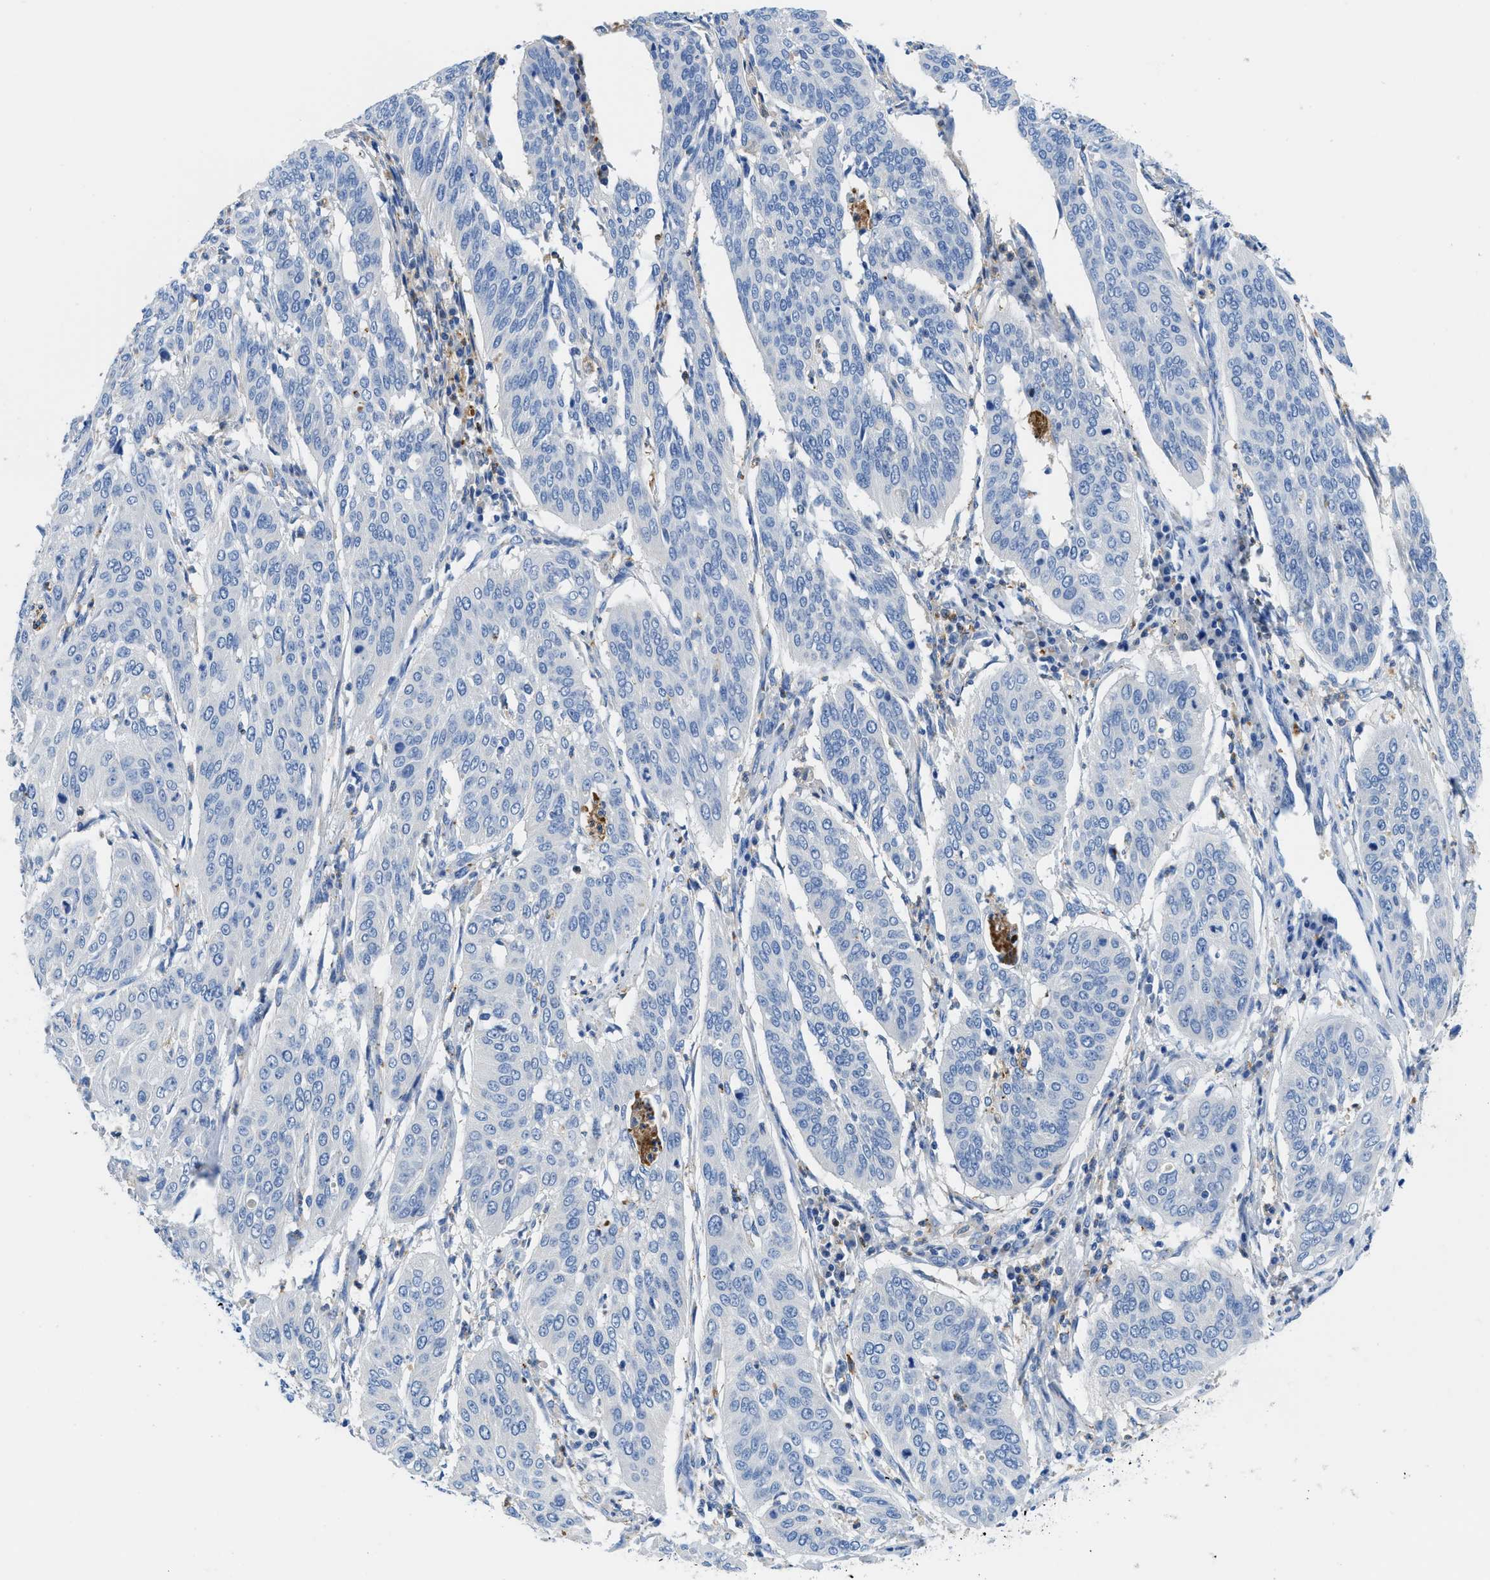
{"staining": {"intensity": "negative", "quantity": "none", "location": "none"}, "tissue": "cervical cancer", "cell_type": "Tumor cells", "image_type": "cancer", "snomed": [{"axis": "morphology", "description": "Normal tissue, NOS"}, {"axis": "morphology", "description": "Squamous cell carcinoma, NOS"}, {"axis": "topography", "description": "Cervix"}], "caption": "Immunohistochemistry of human cervical squamous cell carcinoma reveals no staining in tumor cells.", "gene": "NEB", "patient": {"sex": "female", "age": 39}}